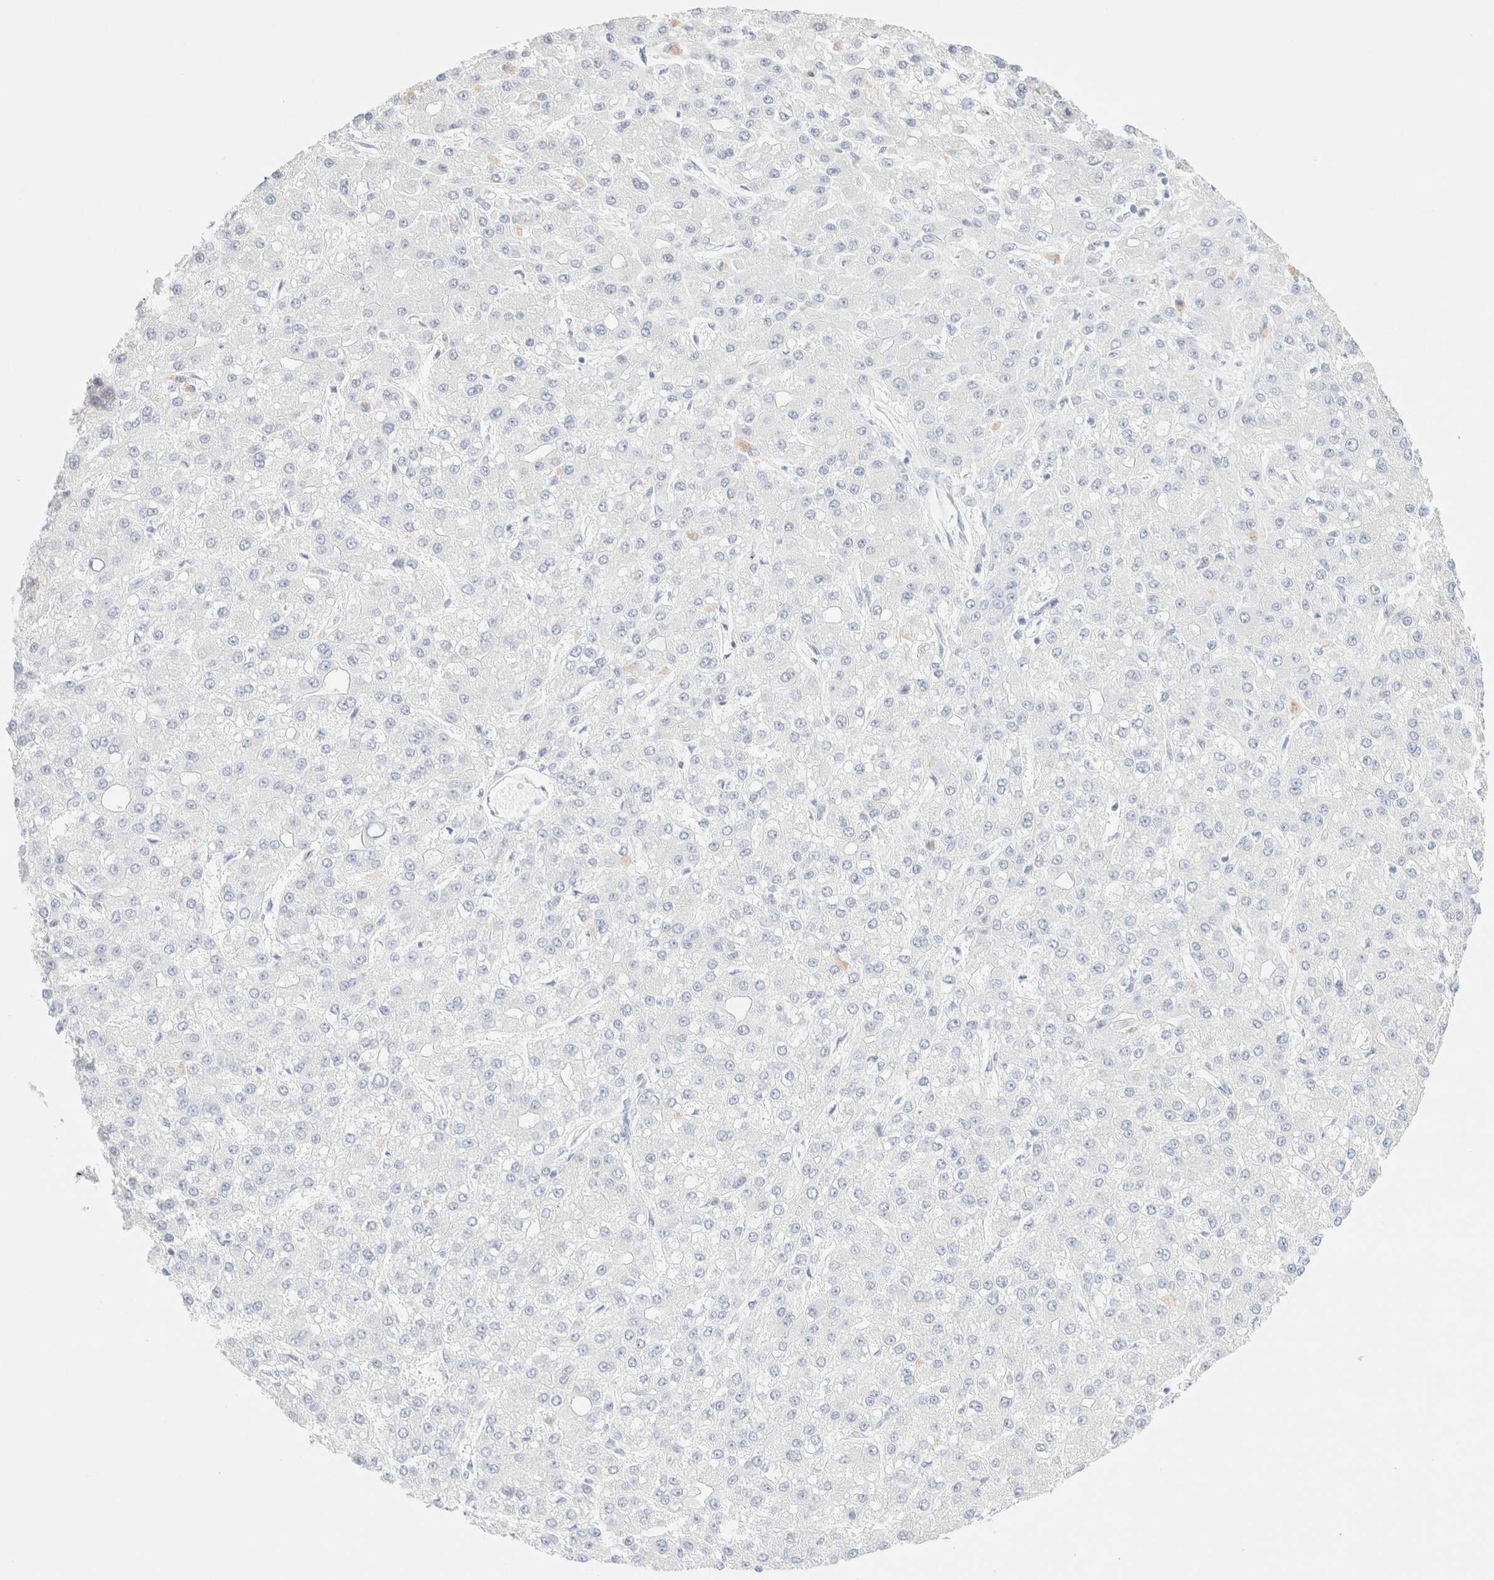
{"staining": {"intensity": "negative", "quantity": "none", "location": "none"}, "tissue": "liver cancer", "cell_type": "Tumor cells", "image_type": "cancer", "snomed": [{"axis": "morphology", "description": "Carcinoma, Hepatocellular, NOS"}, {"axis": "topography", "description": "Liver"}], "caption": "Histopathology image shows no significant protein staining in tumor cells of liver cancer (hepatocellular carcinoma).", "gene": "KRT15", "patient": {"sex": "male", "age": 67}}